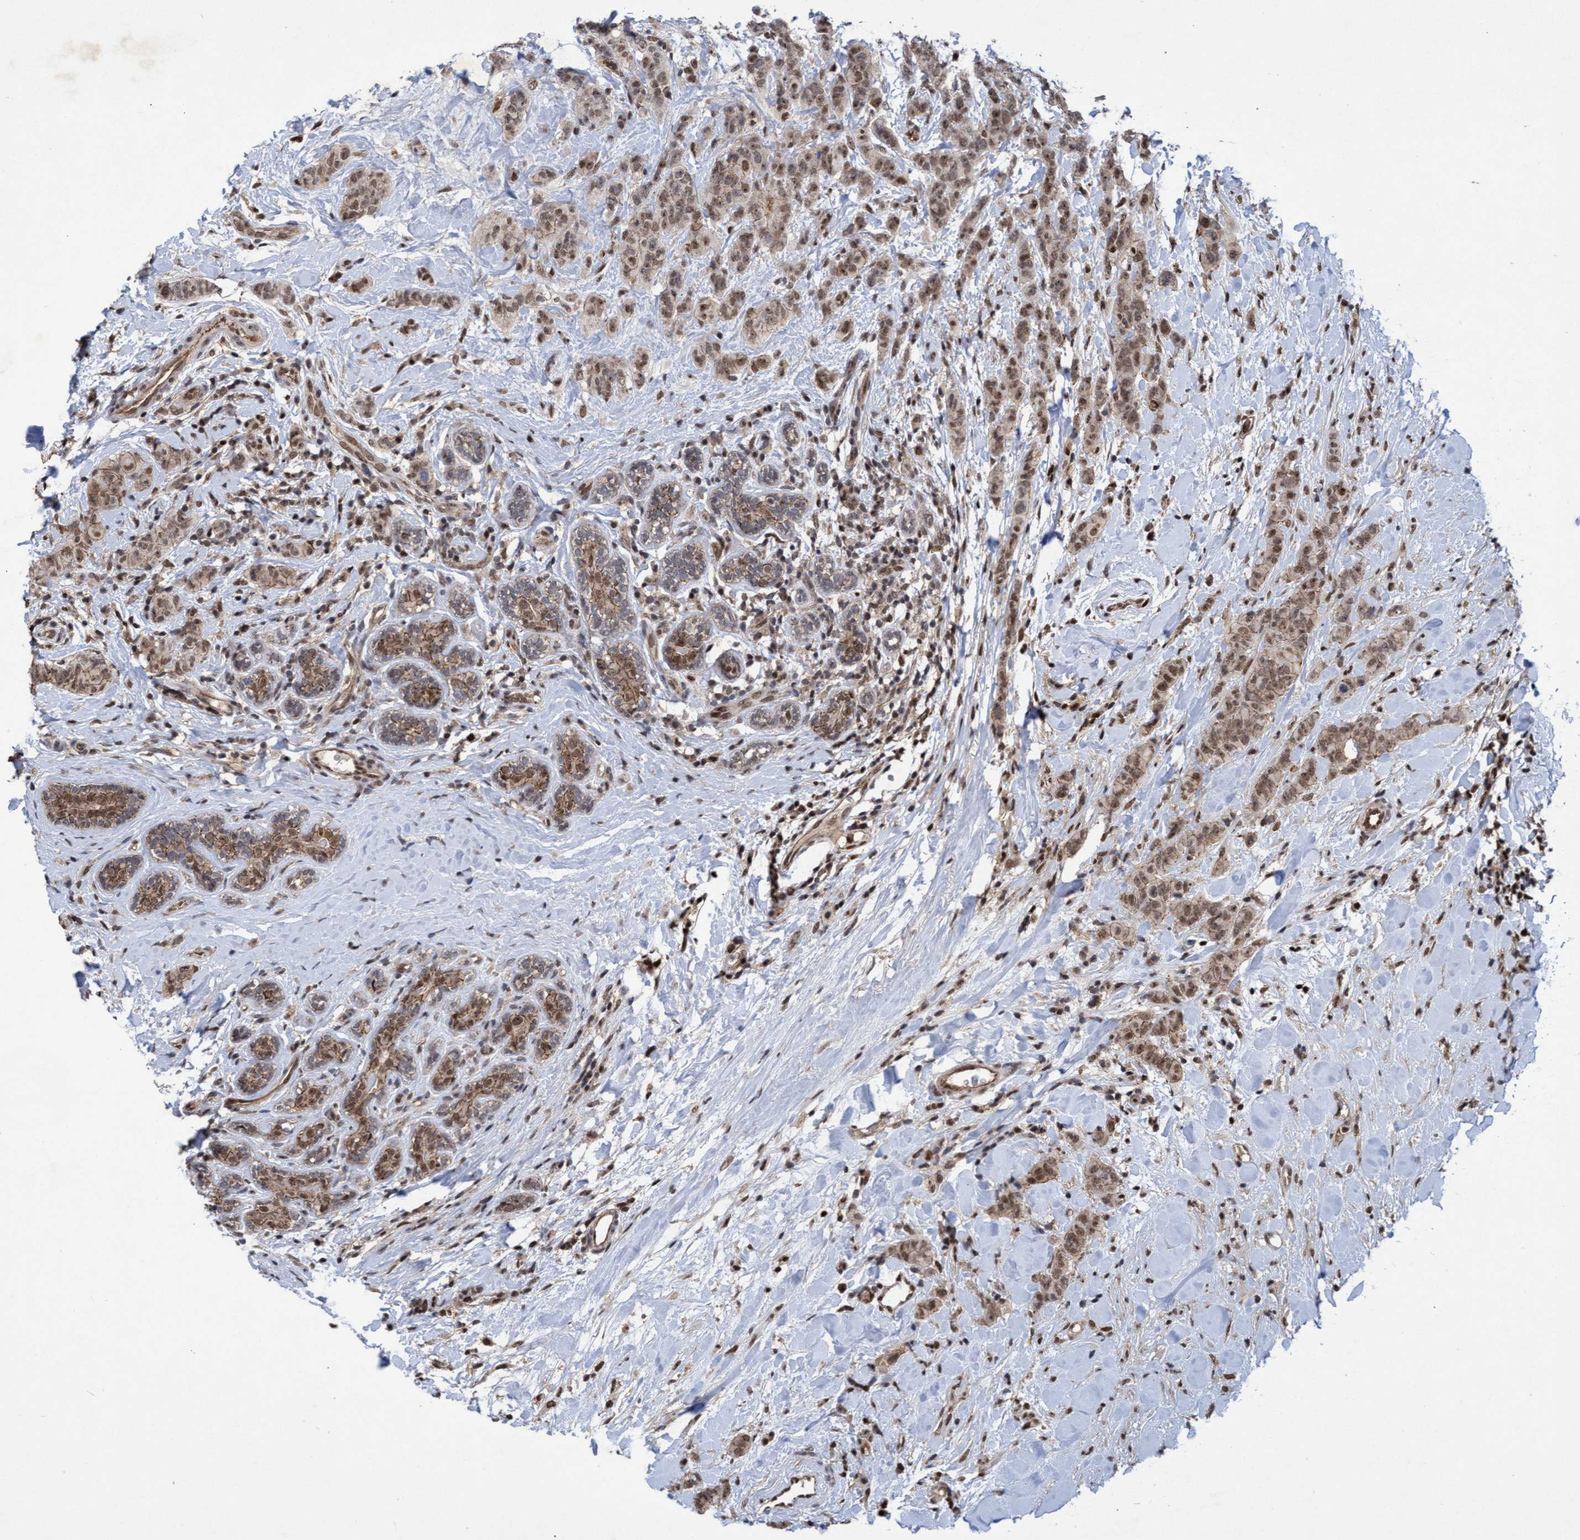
{"staining": {"intensity": "weak", "quantity": ">75%", "location": "cytoplasmic/membranous,nuclear"}, "tissue": "breast cancer", "cell_type": "Tumor cells", "image_type": "cancer", "snomed": [{"axis": "morphology", "description": "Normal tissue, NOS"}, {"axis": "morphology", "description": "Duct carcinoma"}, {"axis": "topography", "description": "Breast"}], "caption": "IHC of breast cancer displays low levels of weak cytoplasmic/membranous and nuclear expression in approximately >75% of tumor cells.", "gene": "GTF2F1", "patient": {"sex": "female", "age": 40}}